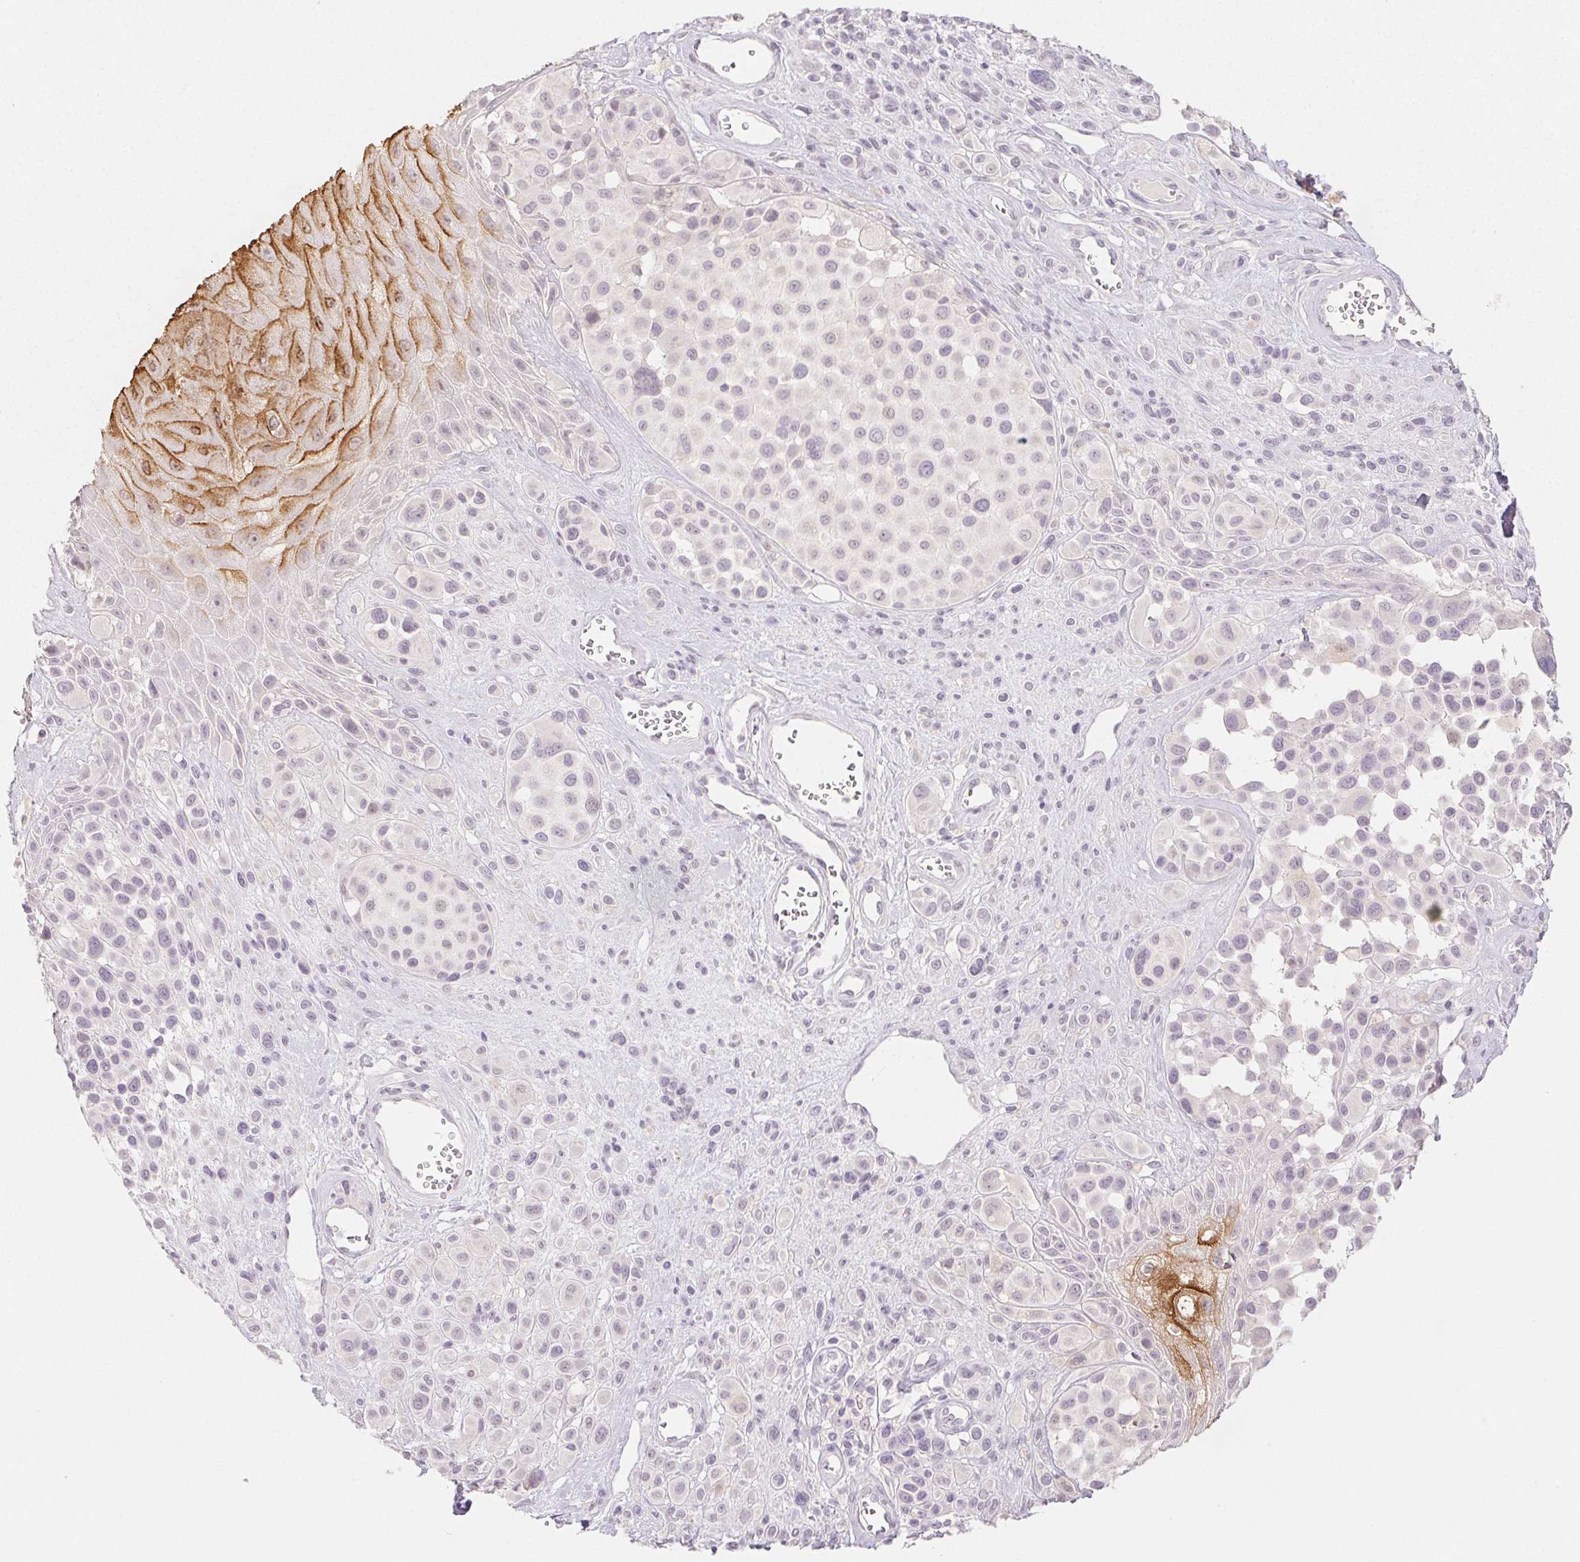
{"staining": {"intensity": "negative", "quantity": "none", "location": "none"}, "tissue": "melanoma", "cell_type": "Tumor cells", "image_type": "cancer", "snomed": [{"axis": "morphology", "description": "Malignant melanoma, NOS"}, {"axis": "topography", "description": "Skin"}], "caption": "Immunohistochemistry histopathology image of neoplastic tissue: melanoma stained with DAB reveals no significant protein expression in tumor cells.", "gene": "PI3", "patient": {"sex": "male", "age": 77}}